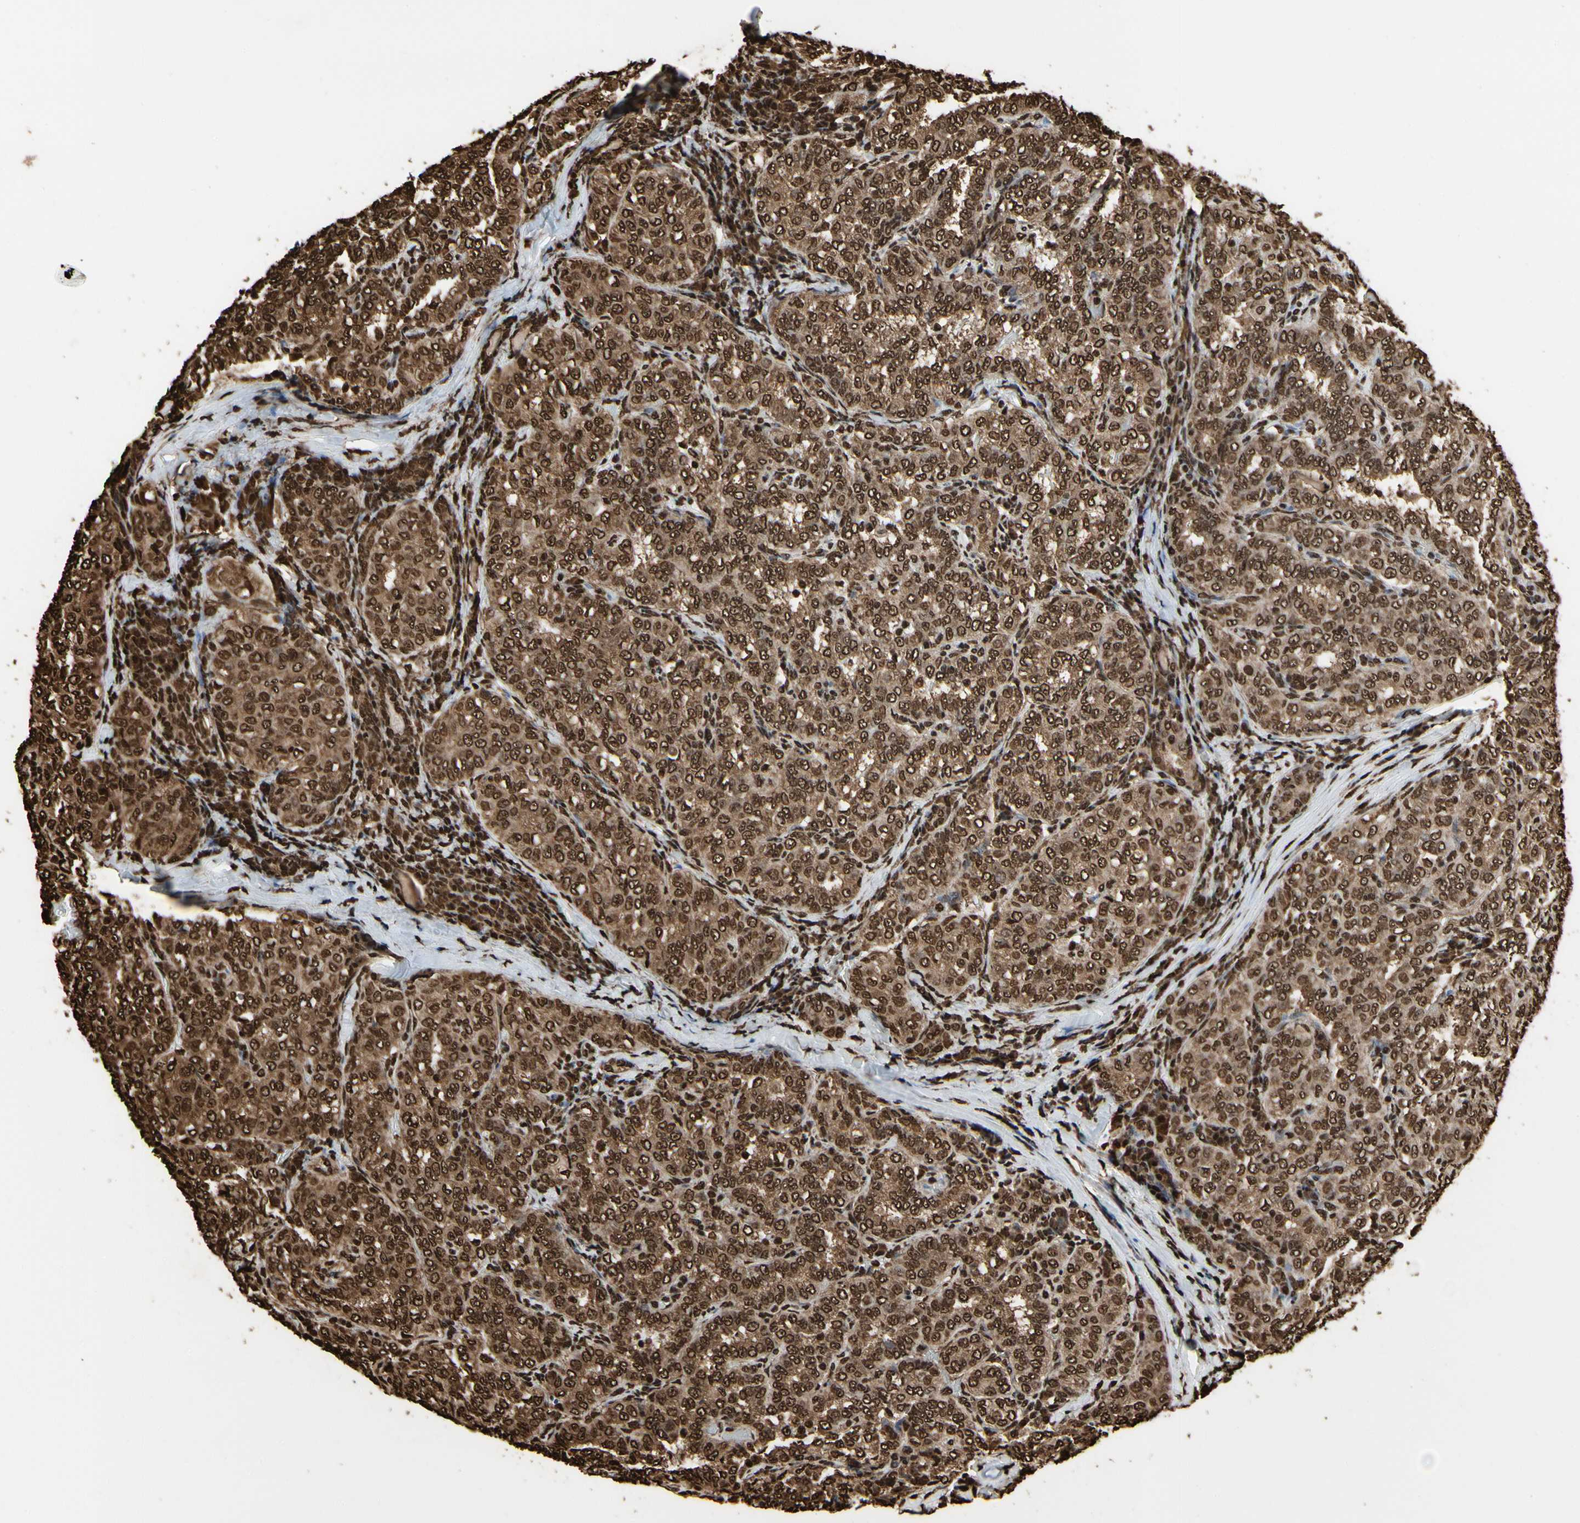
{"staining": {"intensity": "strong", "quantity": ">75%", "location": "cytoplasmic/membranous,nuclear"}, "tissue": "thyroid cancer", "cell_type": "Tumor cells", "image_type": "cancer", "snomed": [{"axis": "morphology", "description": "Normal tissue, NOS"}, {"axis": "morphology", "description": "Papillary adenocarcinoma, NOS"}, {"axis": "topography", "description": "Thyroid gland"}], "caption": "Immunohistochemistry of papillary adenocarcinoma (thyroid) demonstrates high levels of strong cytoplasmic/membranous and nuclear expression in approximately >75% of tumor cells.", "gene": "HNRNPK", "patient": {"sex": "female", "age": 30}}